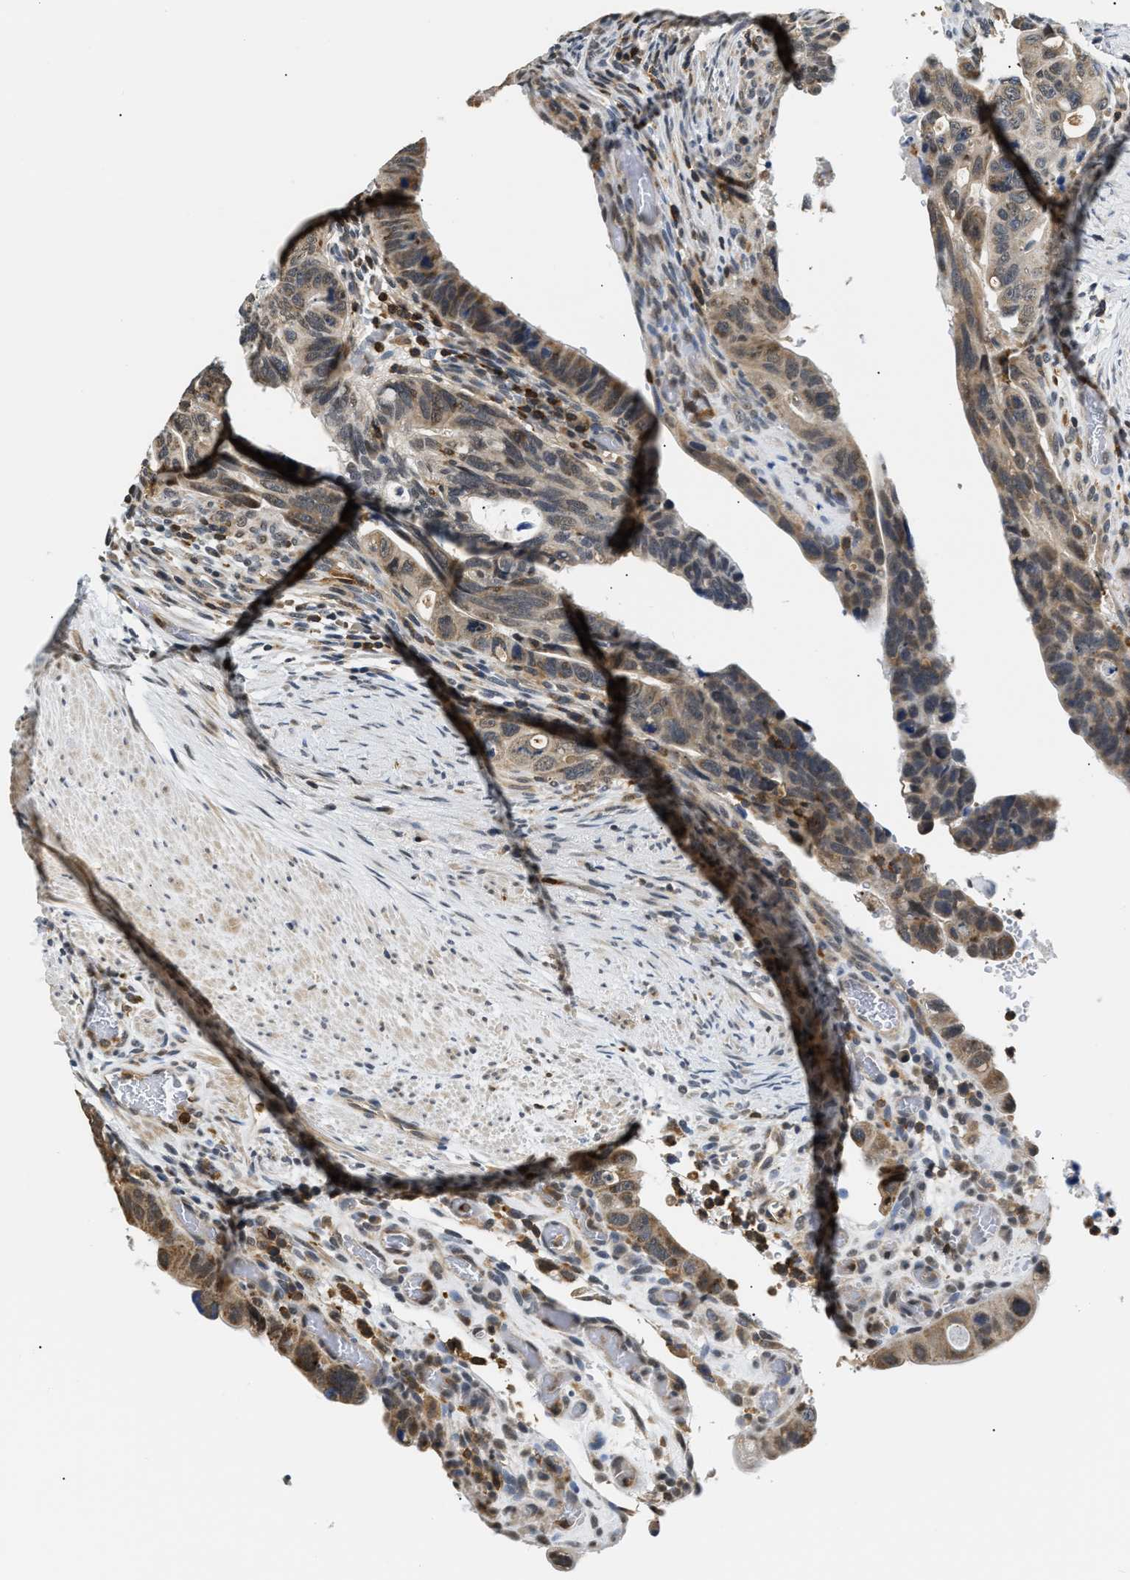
{"staining": {"intensity": "moderate", "quantity": "25%-75%", "location": "cytoplasmic/membranous,nuclear"}, "tissue": "colorectal cancer", "cell_type": "Tumor cells", "image_type": "cancer", "snomed": [{"axis": "morphology", "description": "Adenocarcinoma, NOS"}, {"axis": "topography", "description": "Rectum"}], "caption": "A histopathology image of colorectal cancer stained for a protein displays moderate cytoplasmic/membranous and nuclear brown staining in tumor cells.", "gene": "STK10", "patient": {"sex": "male", "age": 53}}